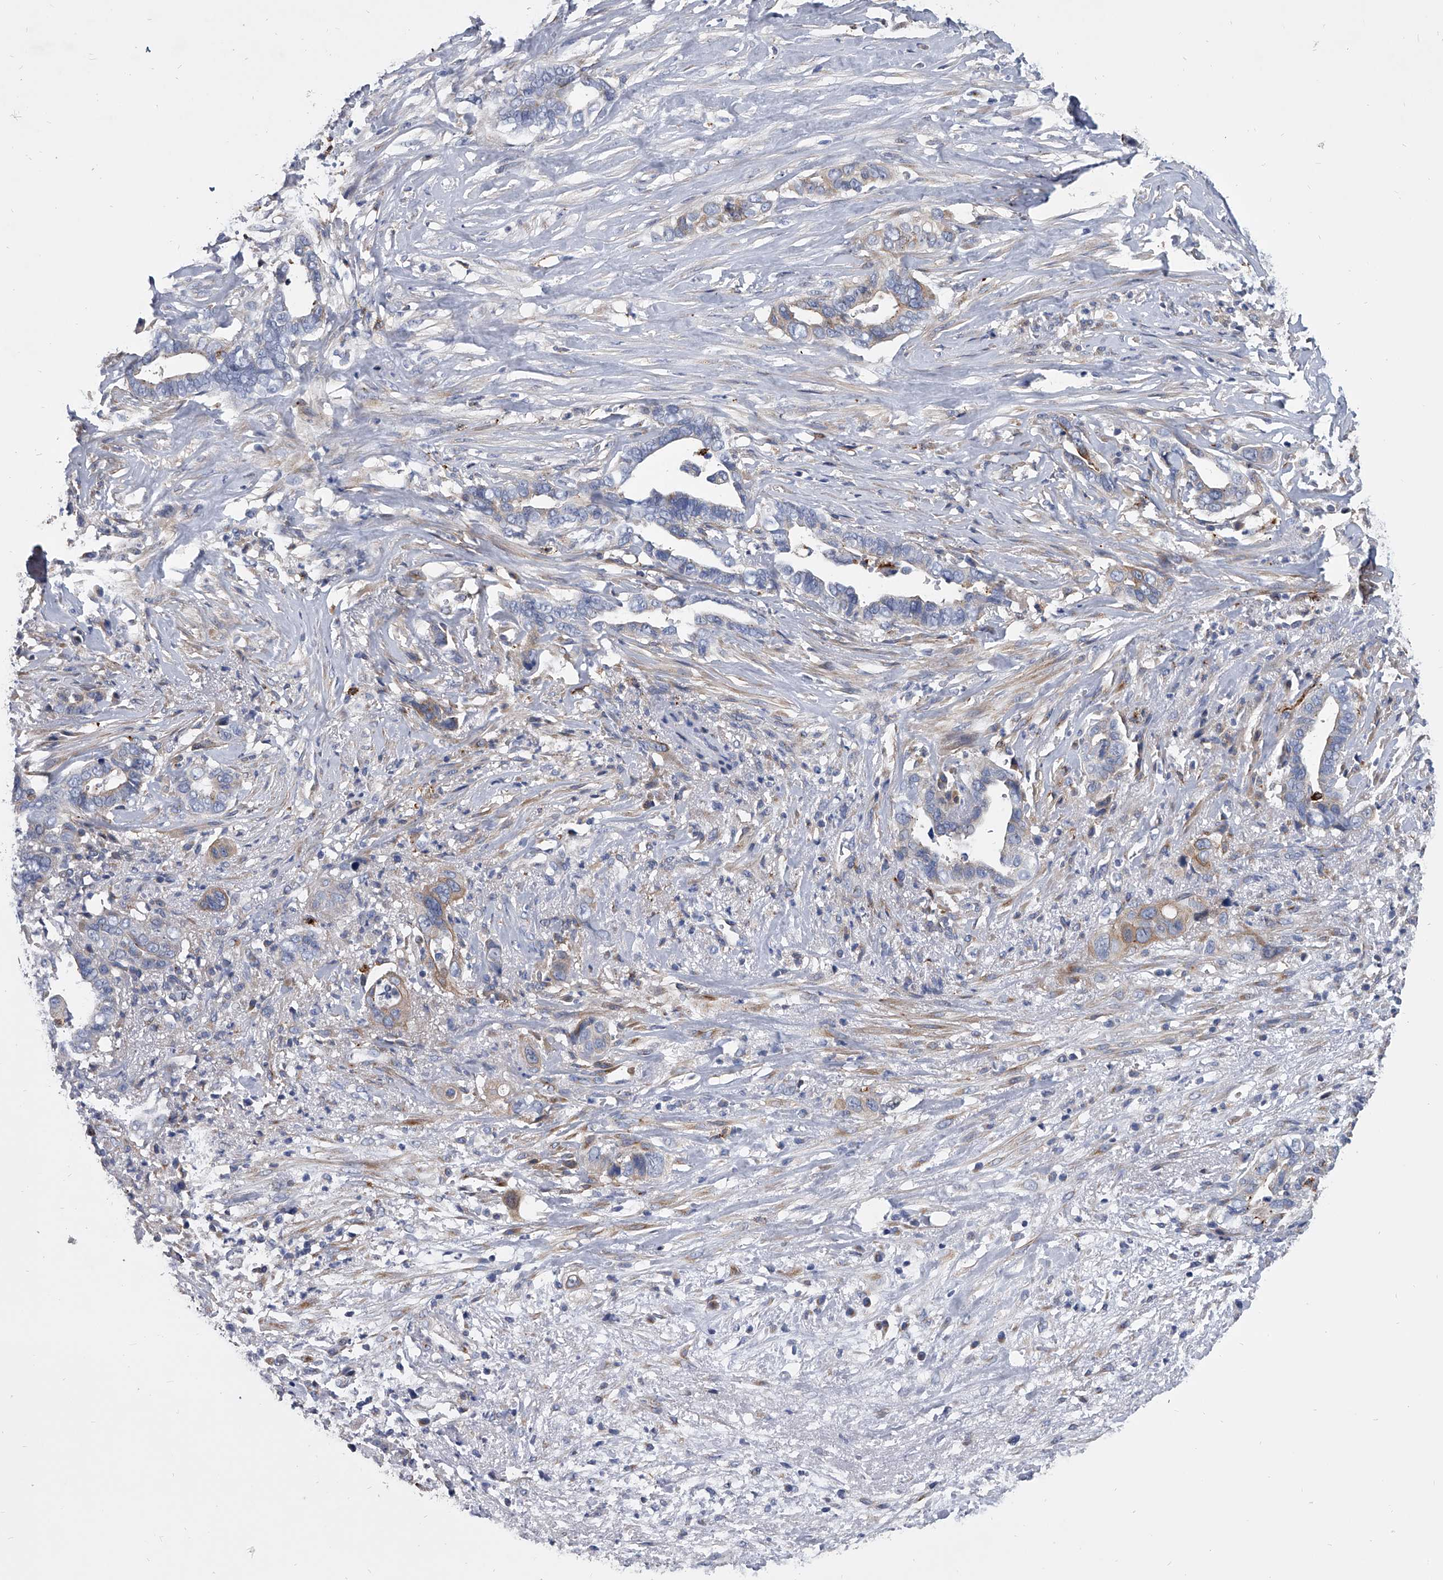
{"staining": {"intensity": "moderate", "quantity": "<25%", "location": "cytoplasmic/membranous"}, "tissue": "liver cancer", "cell_type": "Tumor cells", "image_type": "cancer", "snomed": [{"axis": "morphology", "description": "Cholangiocarcinoma"}, {"axis": "topography", "description": "Liver"}], "caption": "Protein expression analysis of human cholangiocarcinoma (liver) reveals moderate cytoplasmic/membranous staining in approximately <25% of tumor cells.", "gene": "SPP1", "patient": {"sex": "female", "age": 79}}